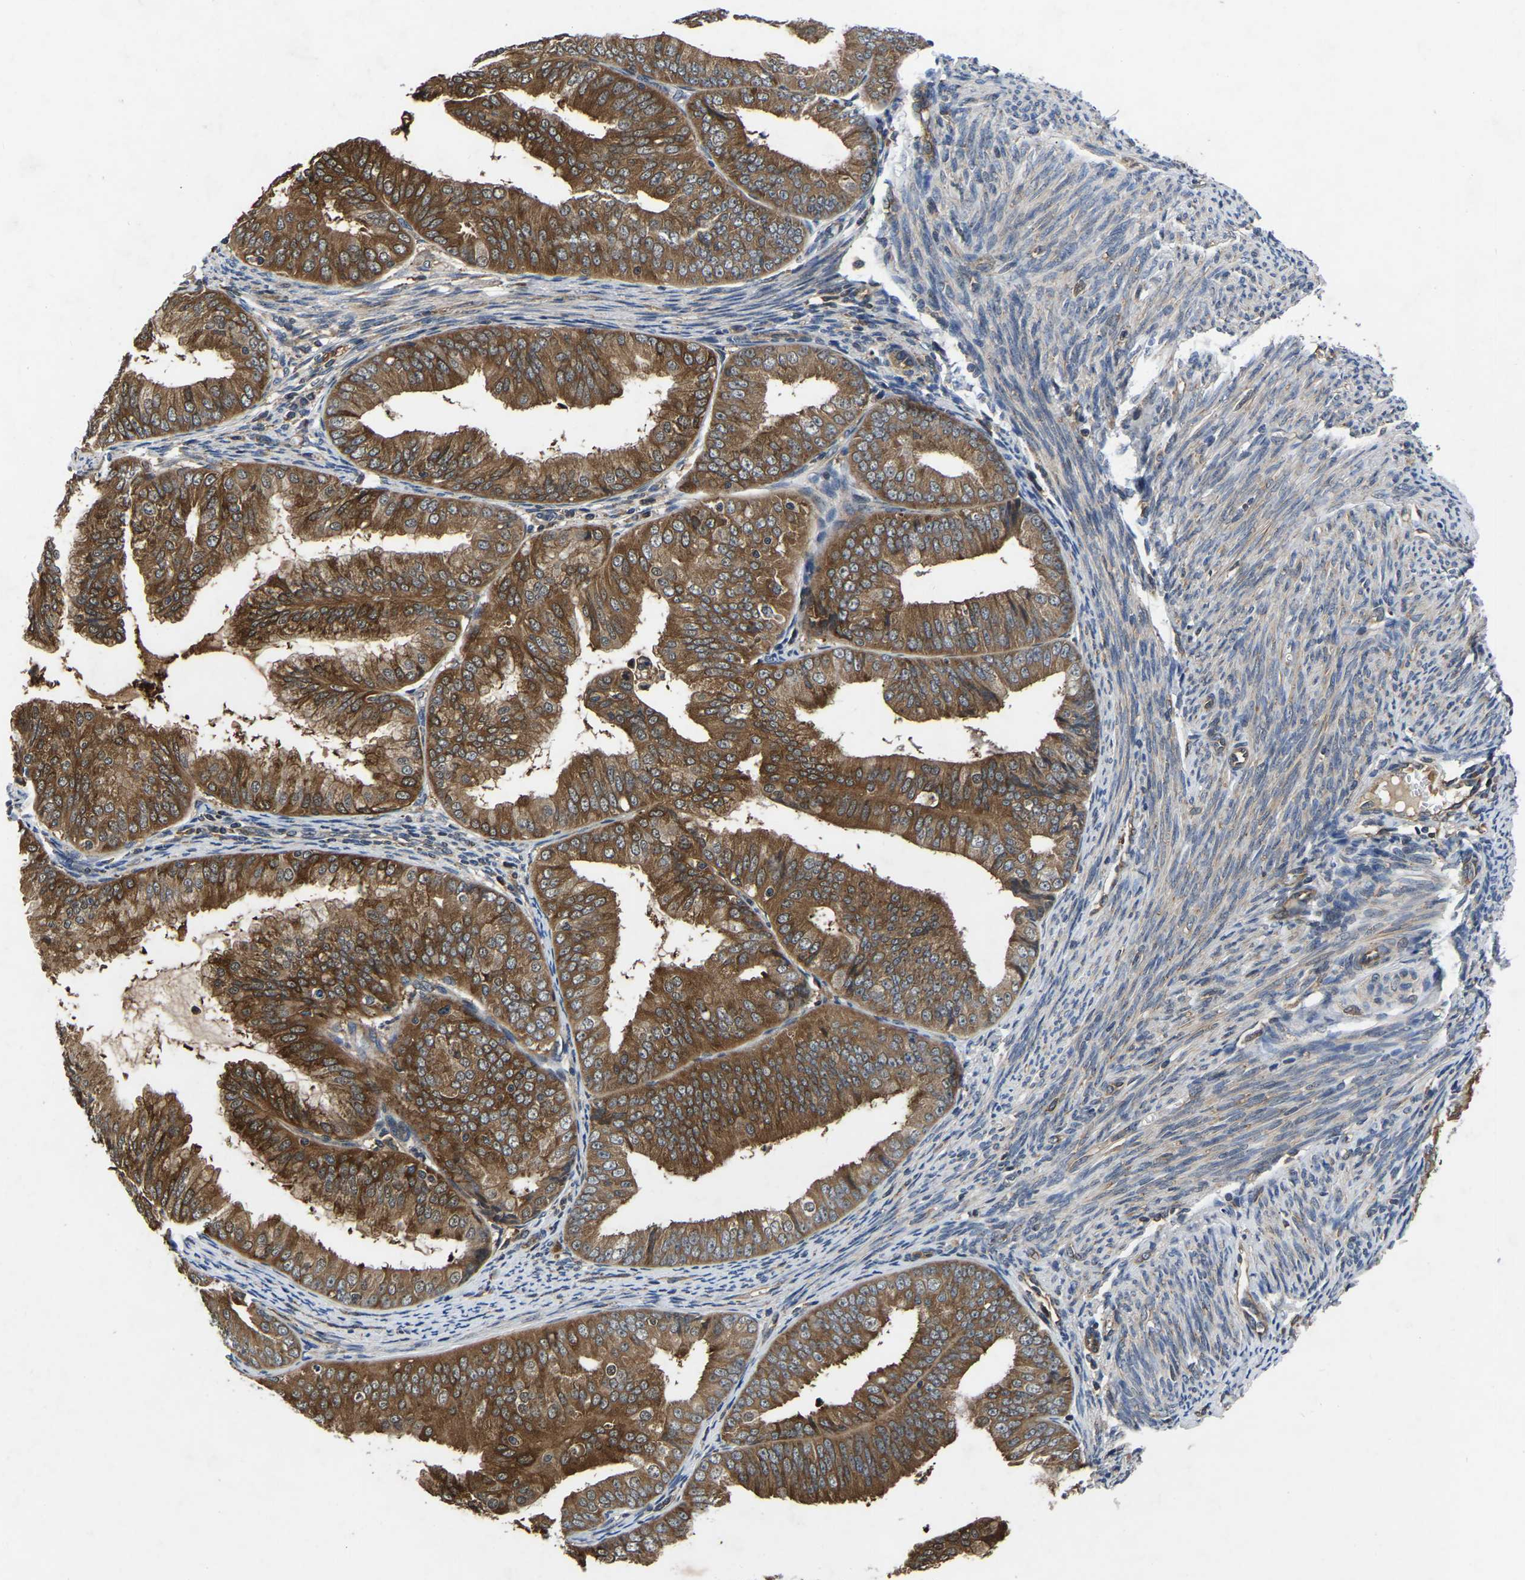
{"staining": {"intensity": "strong", "quantity": ">75%", "location": "cytoplasmic/membranous"}, "tissue": "endometrial cancer", "cell_type": "Tumor cells", "image_type": "cancer", "snomed": [{"axis": "morphology", "description": "Adenocarcinoma, NOS"}, {"axis": "topography", "description": "Endometrium"}], "caption": "Endometrial cancer (adenocarcinoma) stained for a protein (brown) displays strong cytoplasmic/membranous positive staining in approximately >75% of tumor cells.", "gene": "FGD5", "patient": {"sex": "female", "age": 63}}